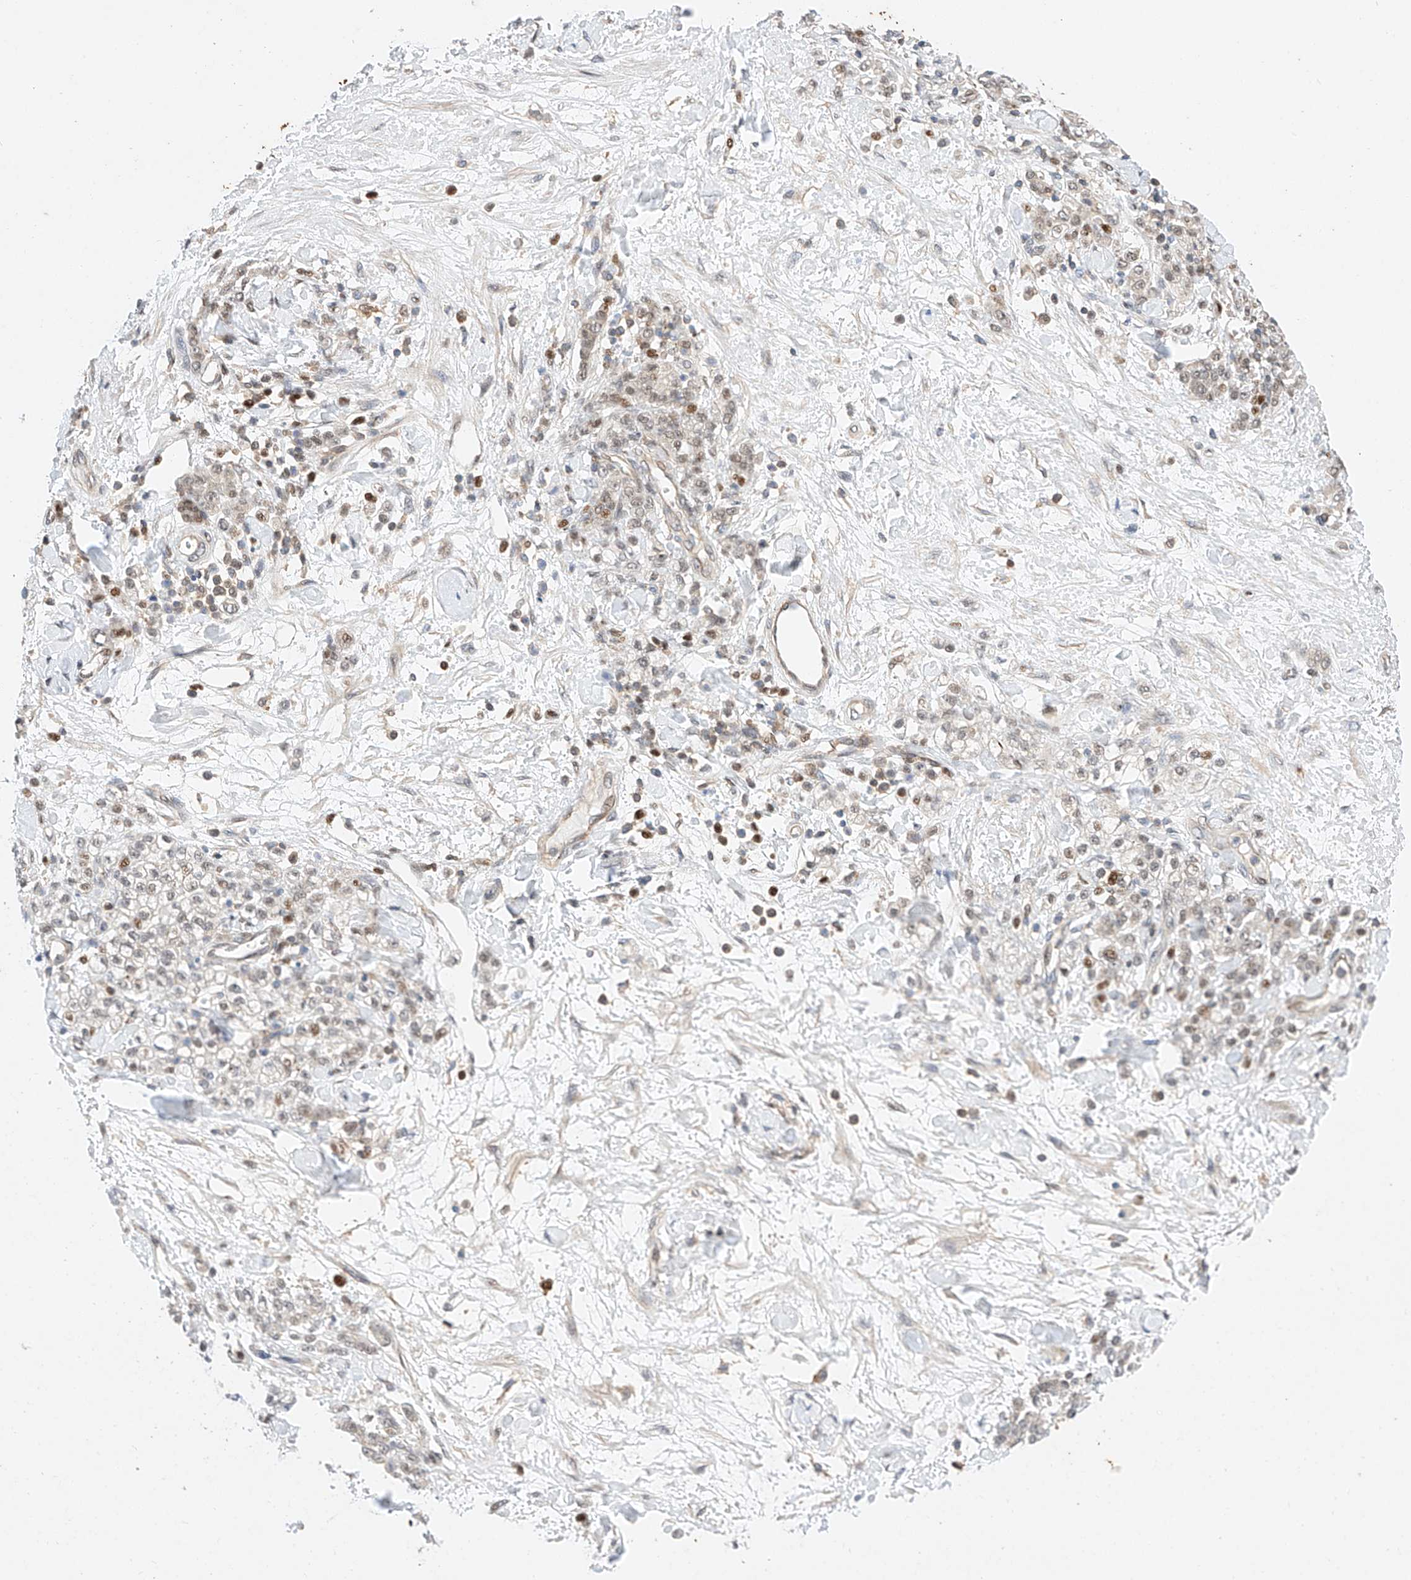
{"staining": {"intensity": "moderate", "quantity": "<25%", "location": "nuclear"}, "tissue": "stomach cancer", "cell_type": "Tumor cells", "image_type": "cancer", "snomed": [{"axis": "morphology", "description": "Normal tissue, NOS"}, {"axis": "morphology", "description": "Adenocarcinoma, NOS"}, {"axis": "topography", "description": "Stomach"}], "caption": "A low amount of moderate nuclear staining is identified in approximately <25% of tumor cells in stomach cancer tissue. (DAB (3,3'-diaminobenzidine) = brown stain, brightfield microscopy at high magnification).", "gene": "HDAC9", "patient": {"sex": "male", "age": 82}}